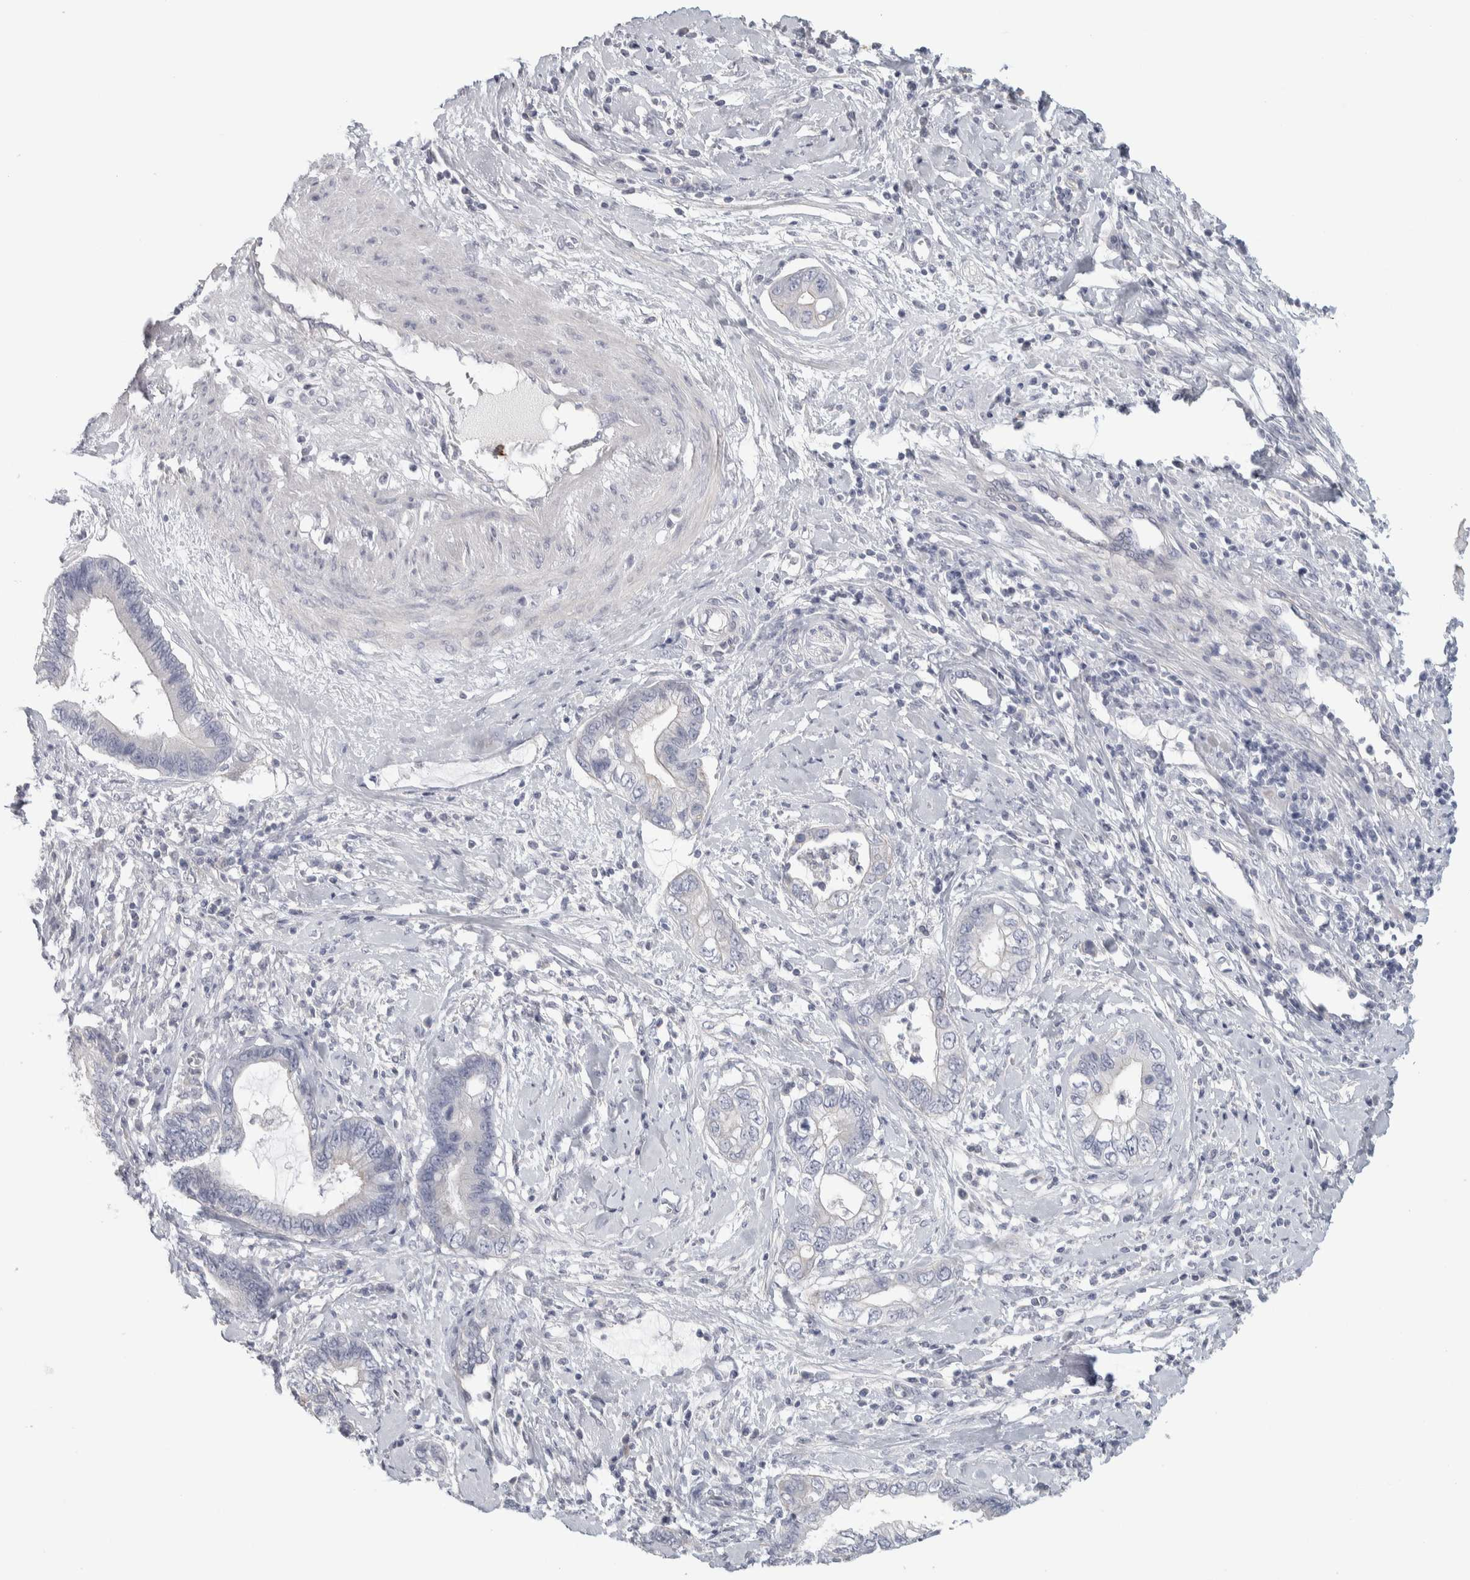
{"staining": {"intensity": "negative", "quantity": "none", "location": "none"}, "tissue": "cervical cancer", "cell_type": "Tumor cells", "image_type": "cancer", "snomed": [{"axis": "morphology", "description": "Adenocarcinoma, NOS"}, {"axis": "topography", "description": "Cervix"}], "caption": "An image of cervical cancer (adenocarcinoma) stained for a protein exhibits no brown staining in tumor cells. Brightfield microscopy of IHC stained with DAB (brown) and hematoxylin (blue), captured at high magnification.", "gene": "DCXR", "patient": {"sex": "female", "age": 44}}